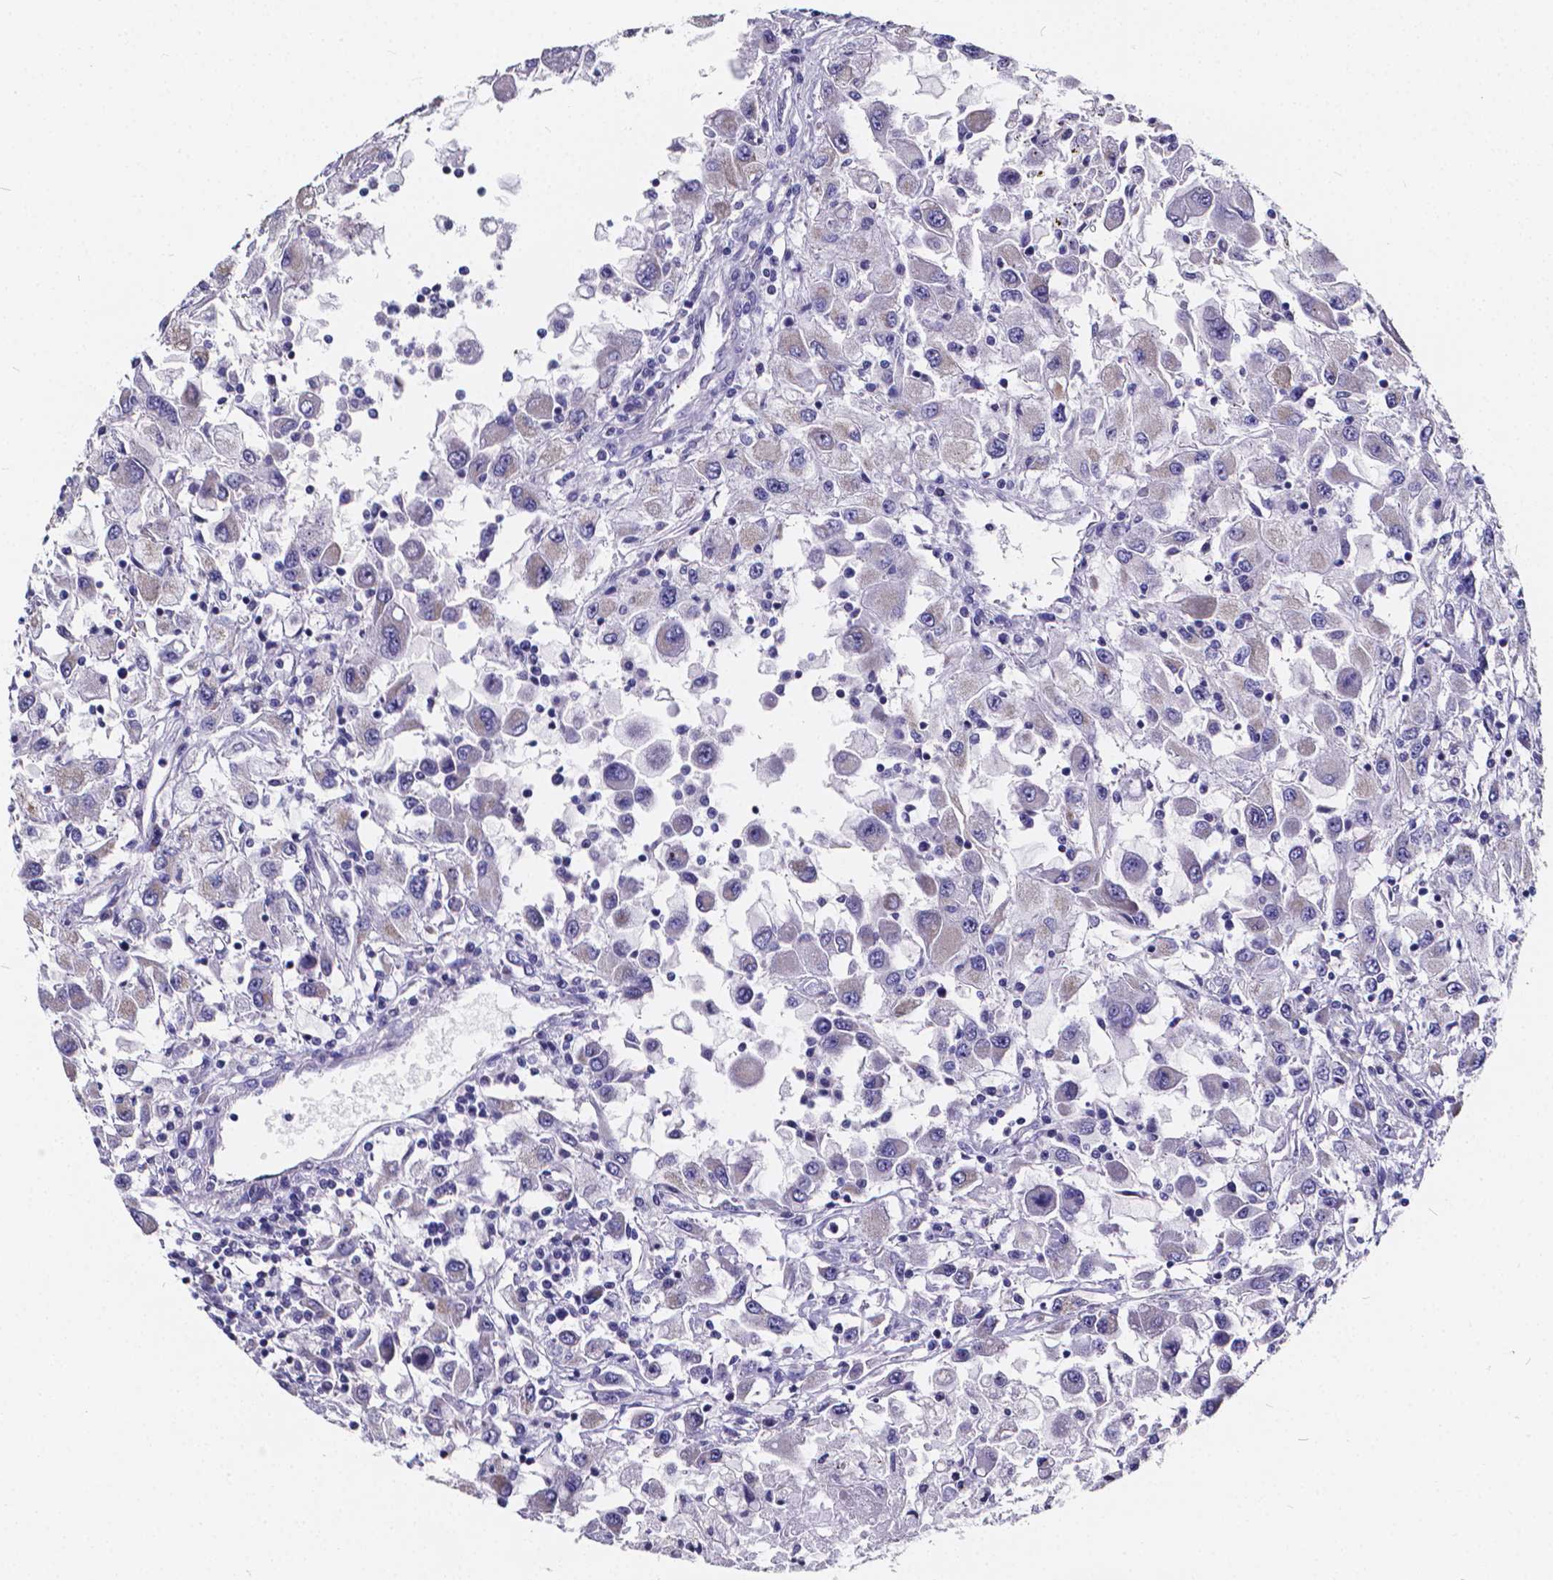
{"staining": {"intensity": "weak", "quantity": ">75%", "location": "cytoplasmic/membranous"}, "tissue": "renal cancer", "cell_type": "Tumor cells", "image_type": "cancer", "snomed": [{"axis": "morphology", "description": "Adenocarcinoma, NOS"}, {"axis": "topography", "description": "Kidney"}], "caption": "This image exhibits IHC staining of renal cancer, with low weak cytoplasmic/membranous staining in about >75% of tumor cells.", "gene": "SPEF2", "patient": {"sex": "female", "age": 67}}